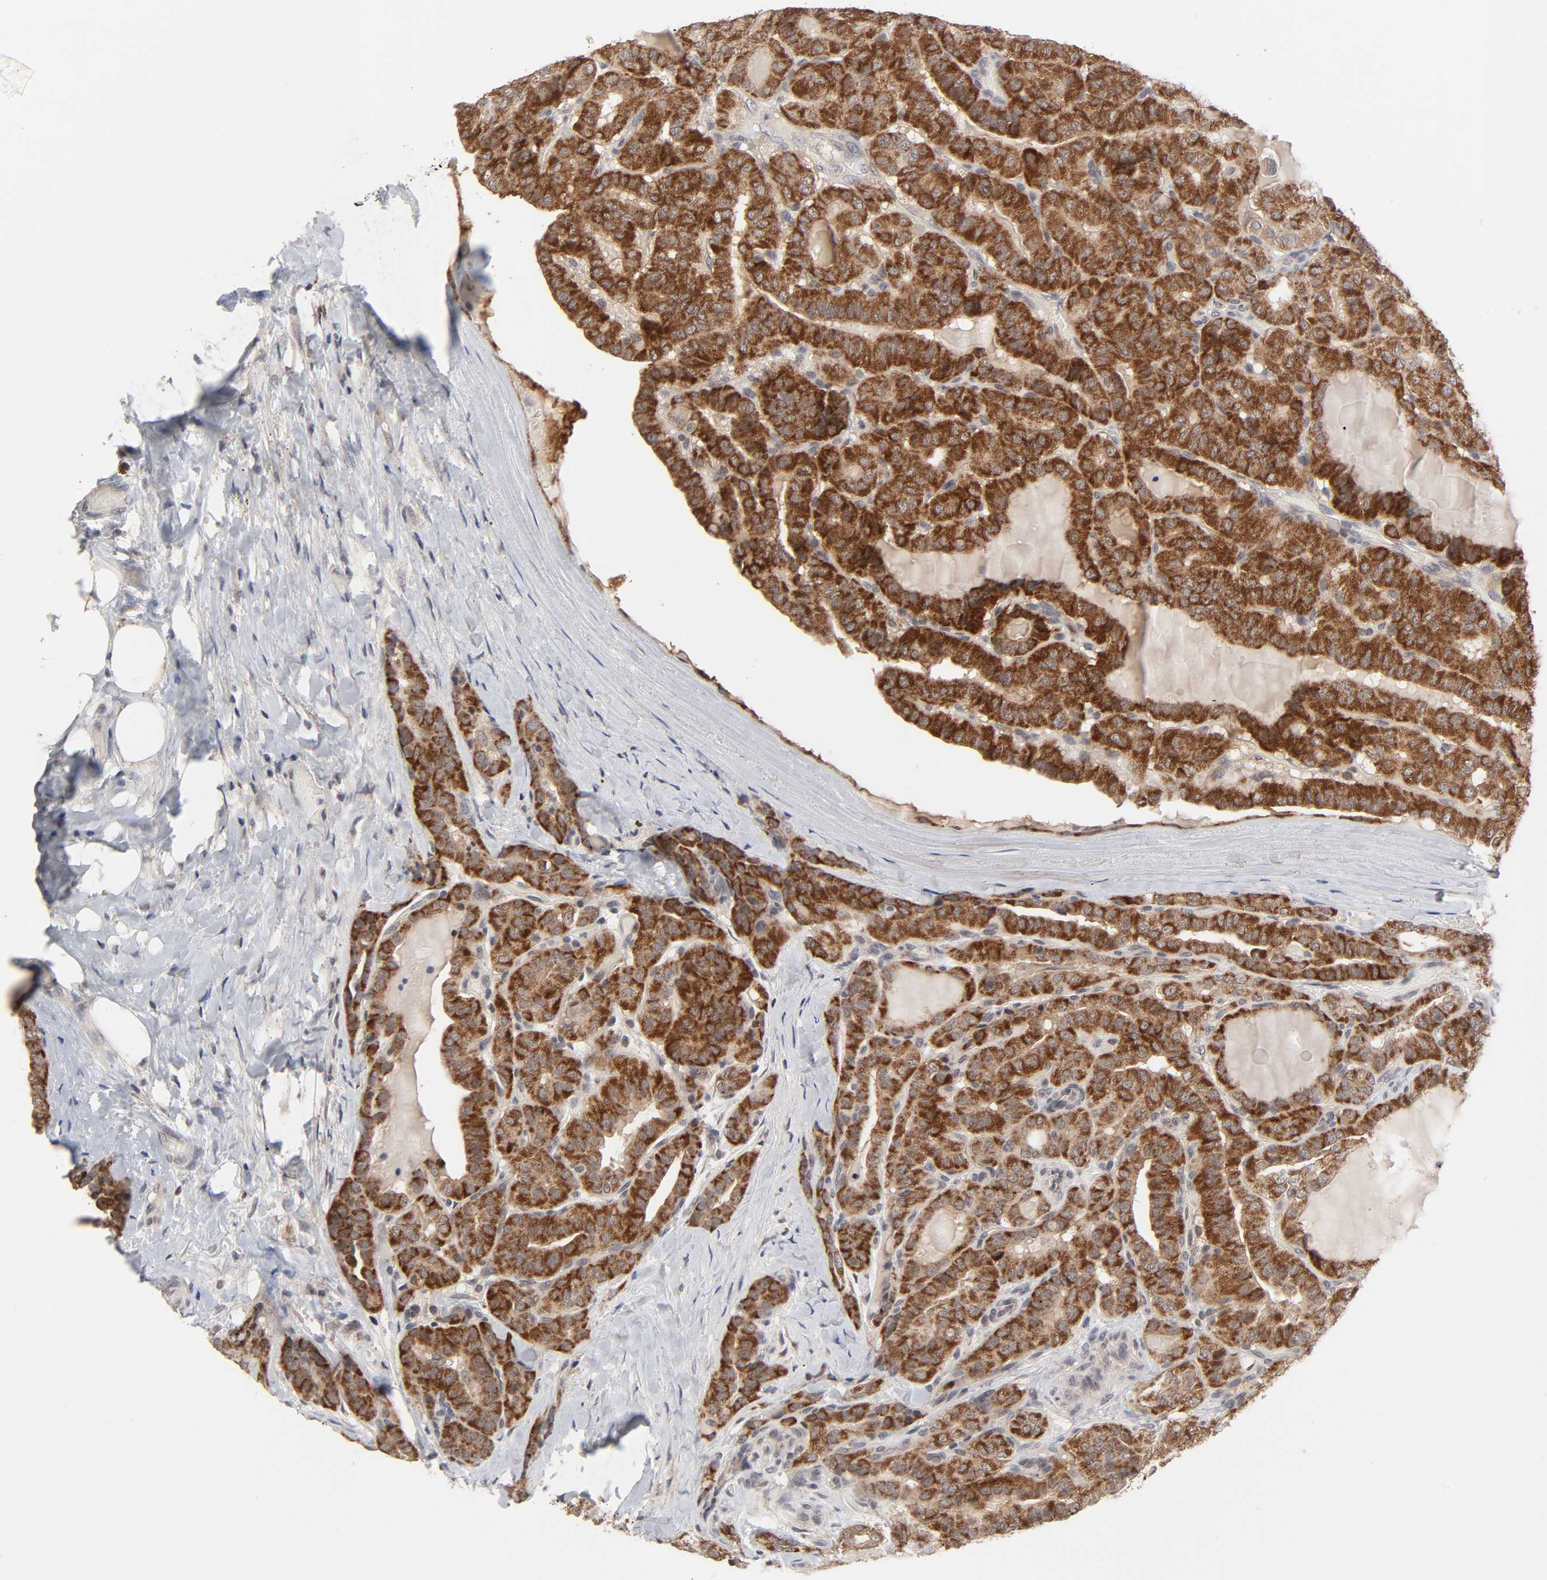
{"staining": {"intensity": "strong", "quantity": ">75%", "location": "cytoplasmic/membranous"}, "tissue": "thyroid cancer", "cell_type": "Tumor cells", "image_type": "cancer", "snomed": [{"axis": "morphology", "description": "Papillary adenocarcinoma, NOS"}, {"axis": "topography", "description": "Thyroid gland"}], "caption": "Strong cytoplasmic/membranous expression is seen in about >75% of tumor cells in thyroid papillary adenocarcinoma.", "gene": "AUH", "patient": {"sex": "male", "age": 77}}